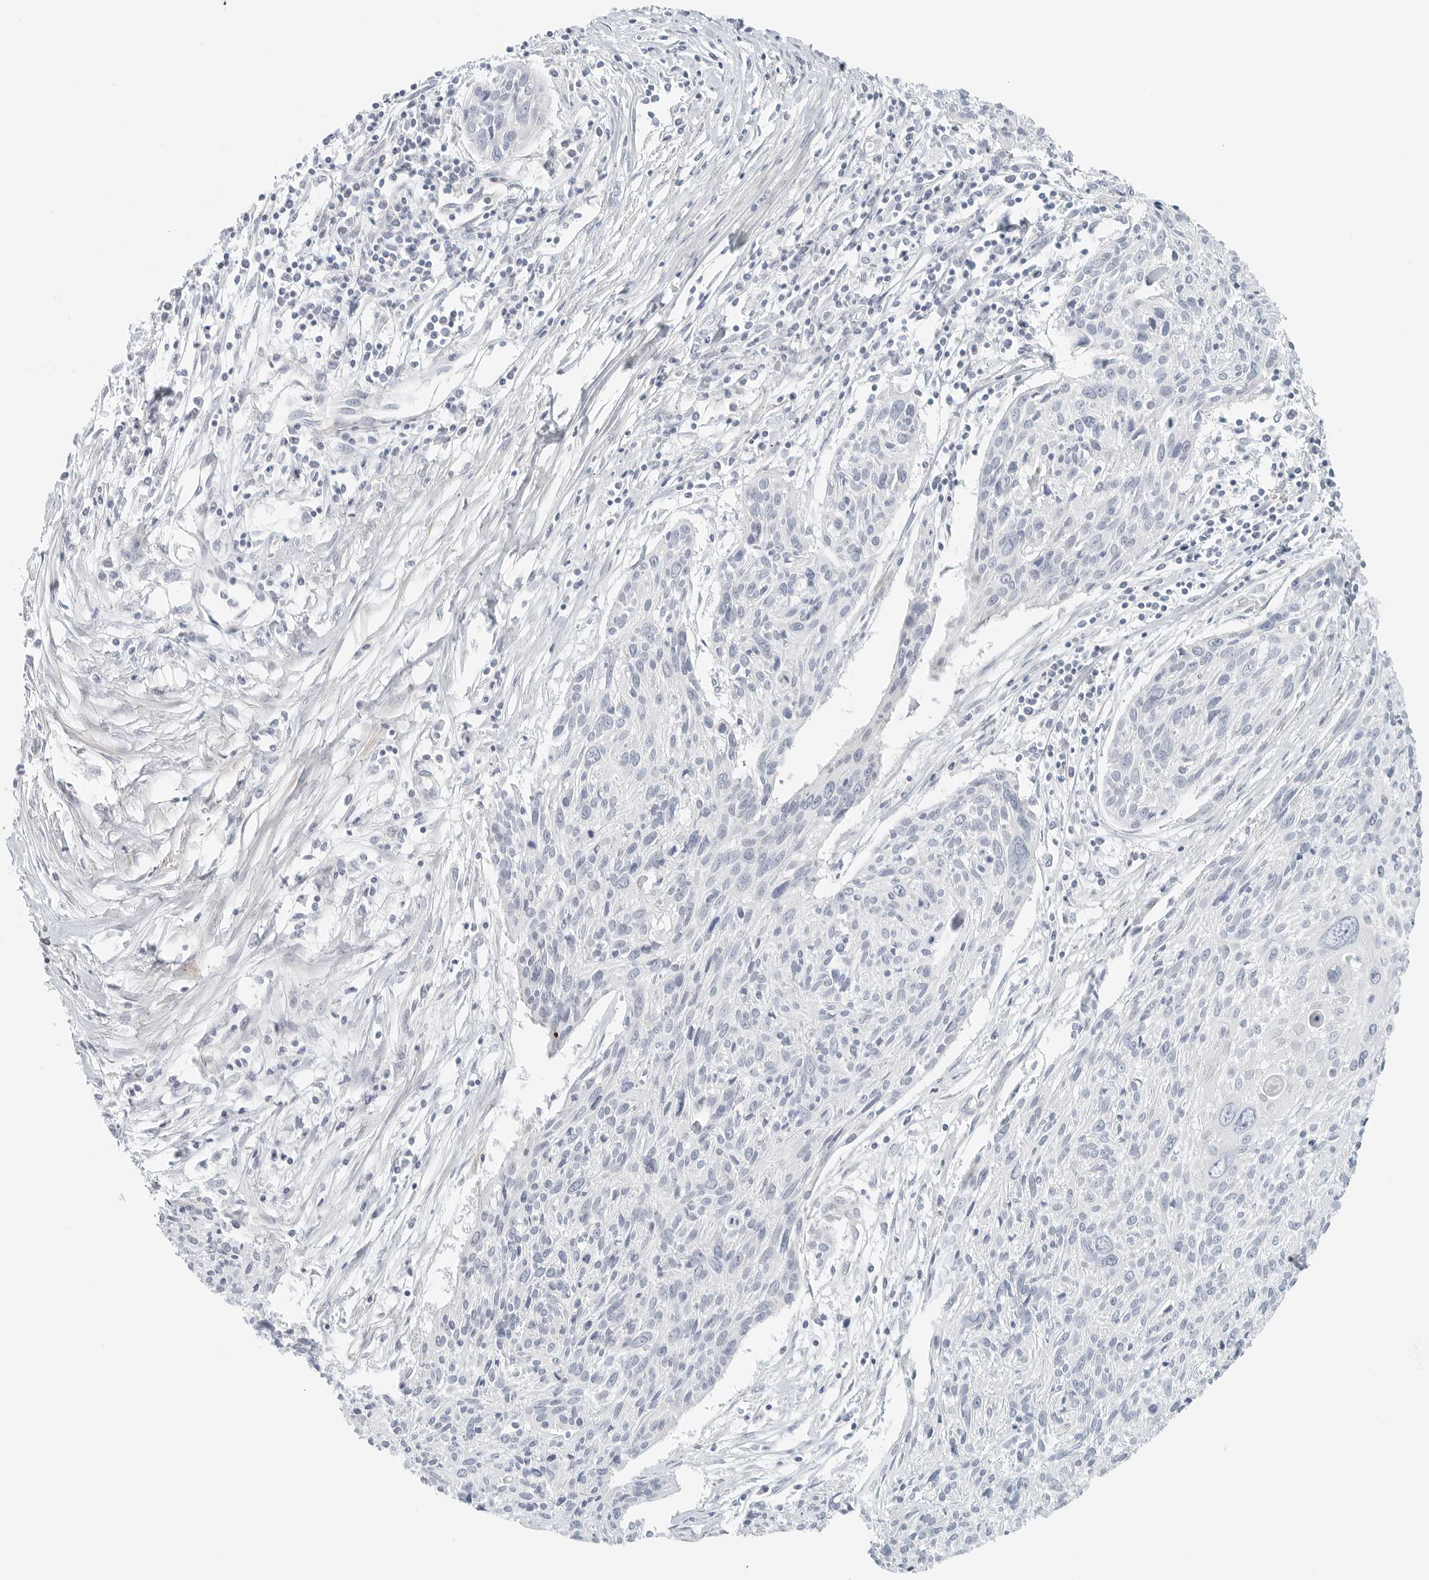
{"staining": {"intensity": "negative", "quantity": "none", "location": "none"}, "tissue": "cervical cancer", "cell_type": "Tumor cells", "image_type": "cancer", "snomed": [{"axis": "morphology", "description": "Squamous cell carcinoma, NOS"}, {"axis": "topography", "description": "Cervix"}], "caption": "Tumor cells are negative for protein expression in human squamous cell carcinoma (cervical).", "gene": "IQCC", "patient": {"sex": "female", "age": 51}}